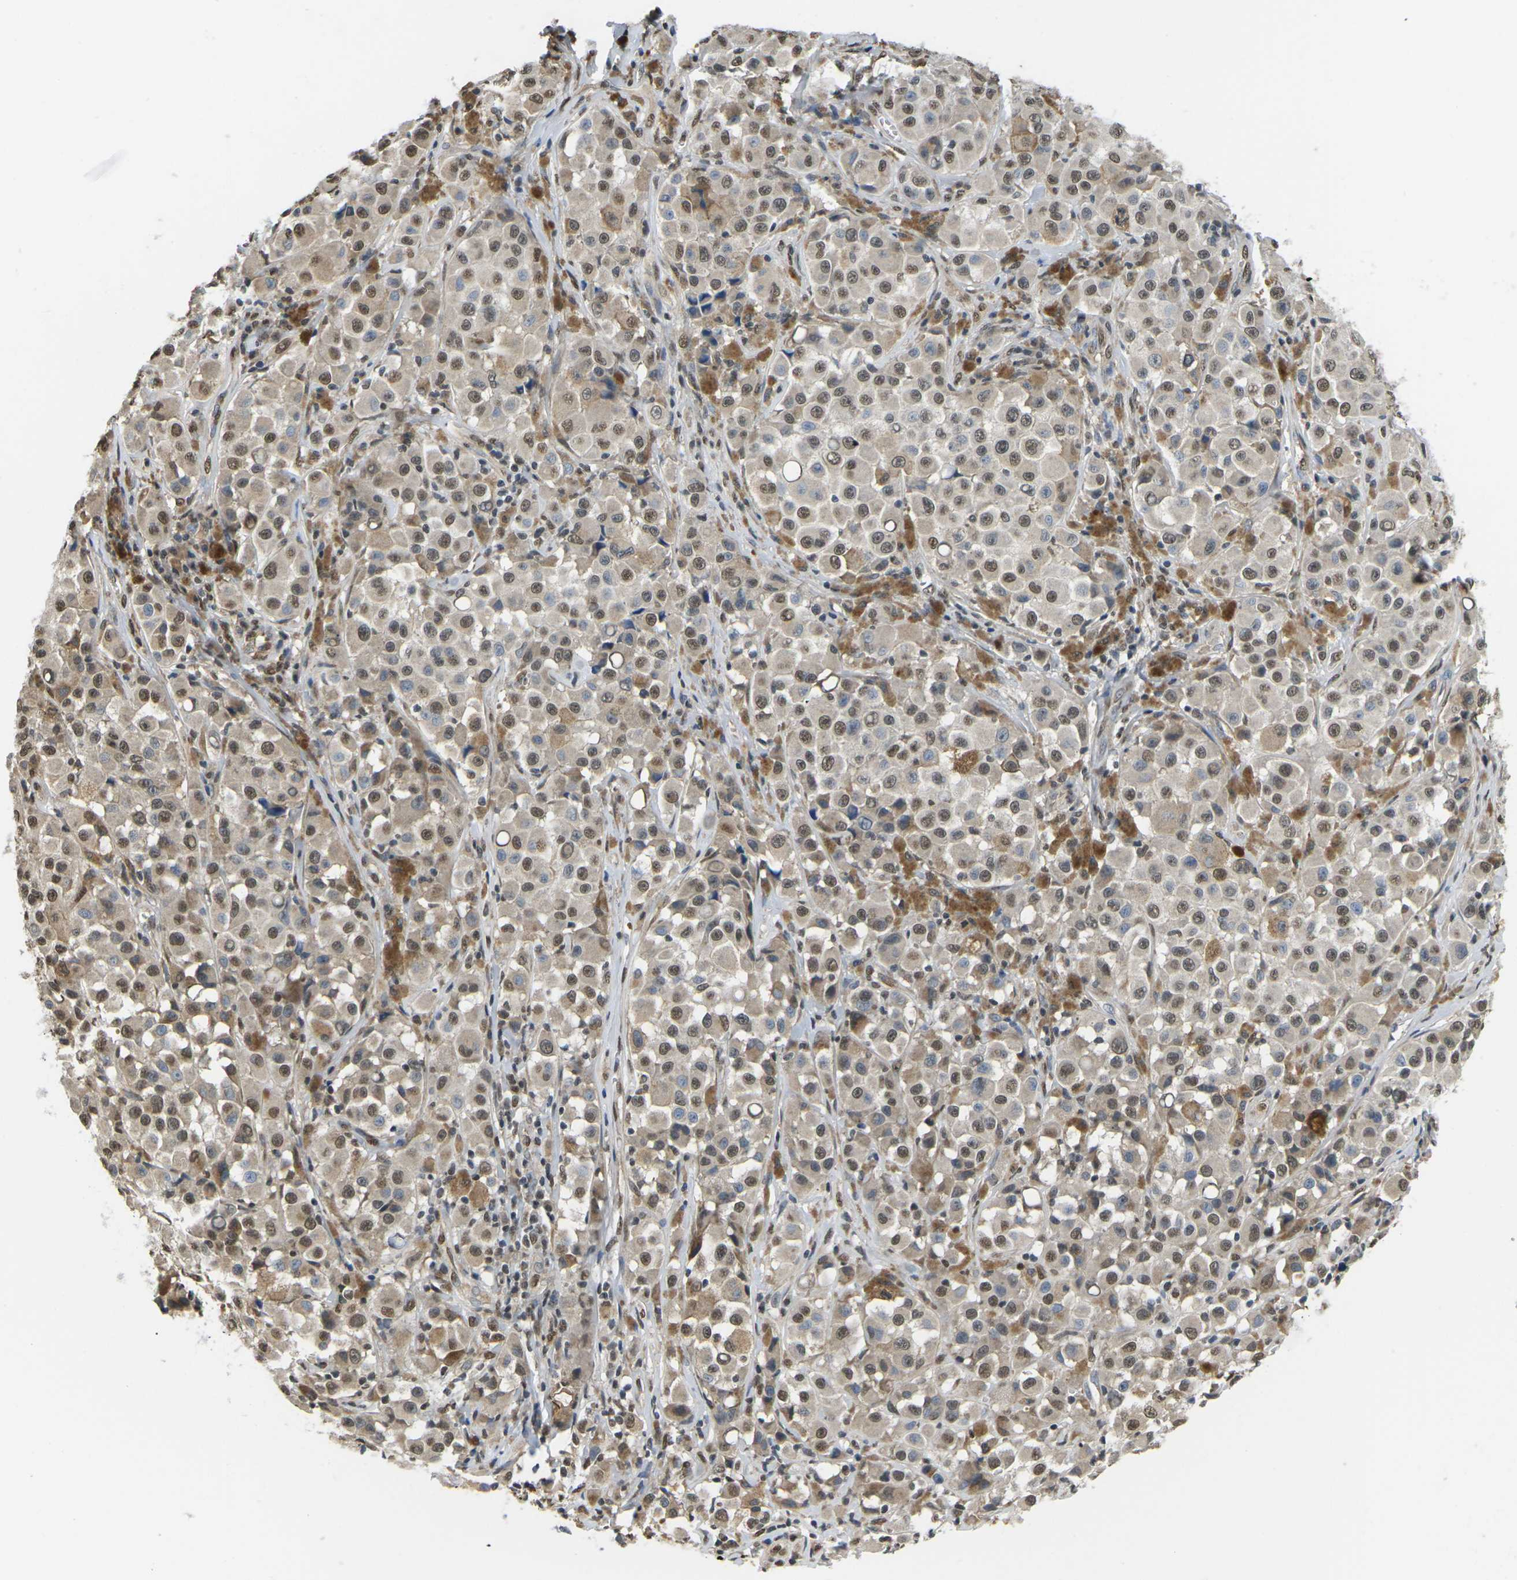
{"staining": {"intensity": "moderate", "quantity": ">75%", "location": "cytoplasmic/membranous,nuclear"}, "tissue": "melanoma", "cell_type": "Tumor cells", "image_type": "cancer", "snomed": [{"axis": "morphology", "description": "Malignant melanoma, NOS"}, {"axis": "topography", "description": "Skin"}], "caption": "A histopathology image of malignant melanoma stained for a protein demonstrates moderate cytoplasmic/membranous and nuclear brown staining in tumor cells.", "gene": "ERBB4", "patient": {"sex": "male", "age": 84}}